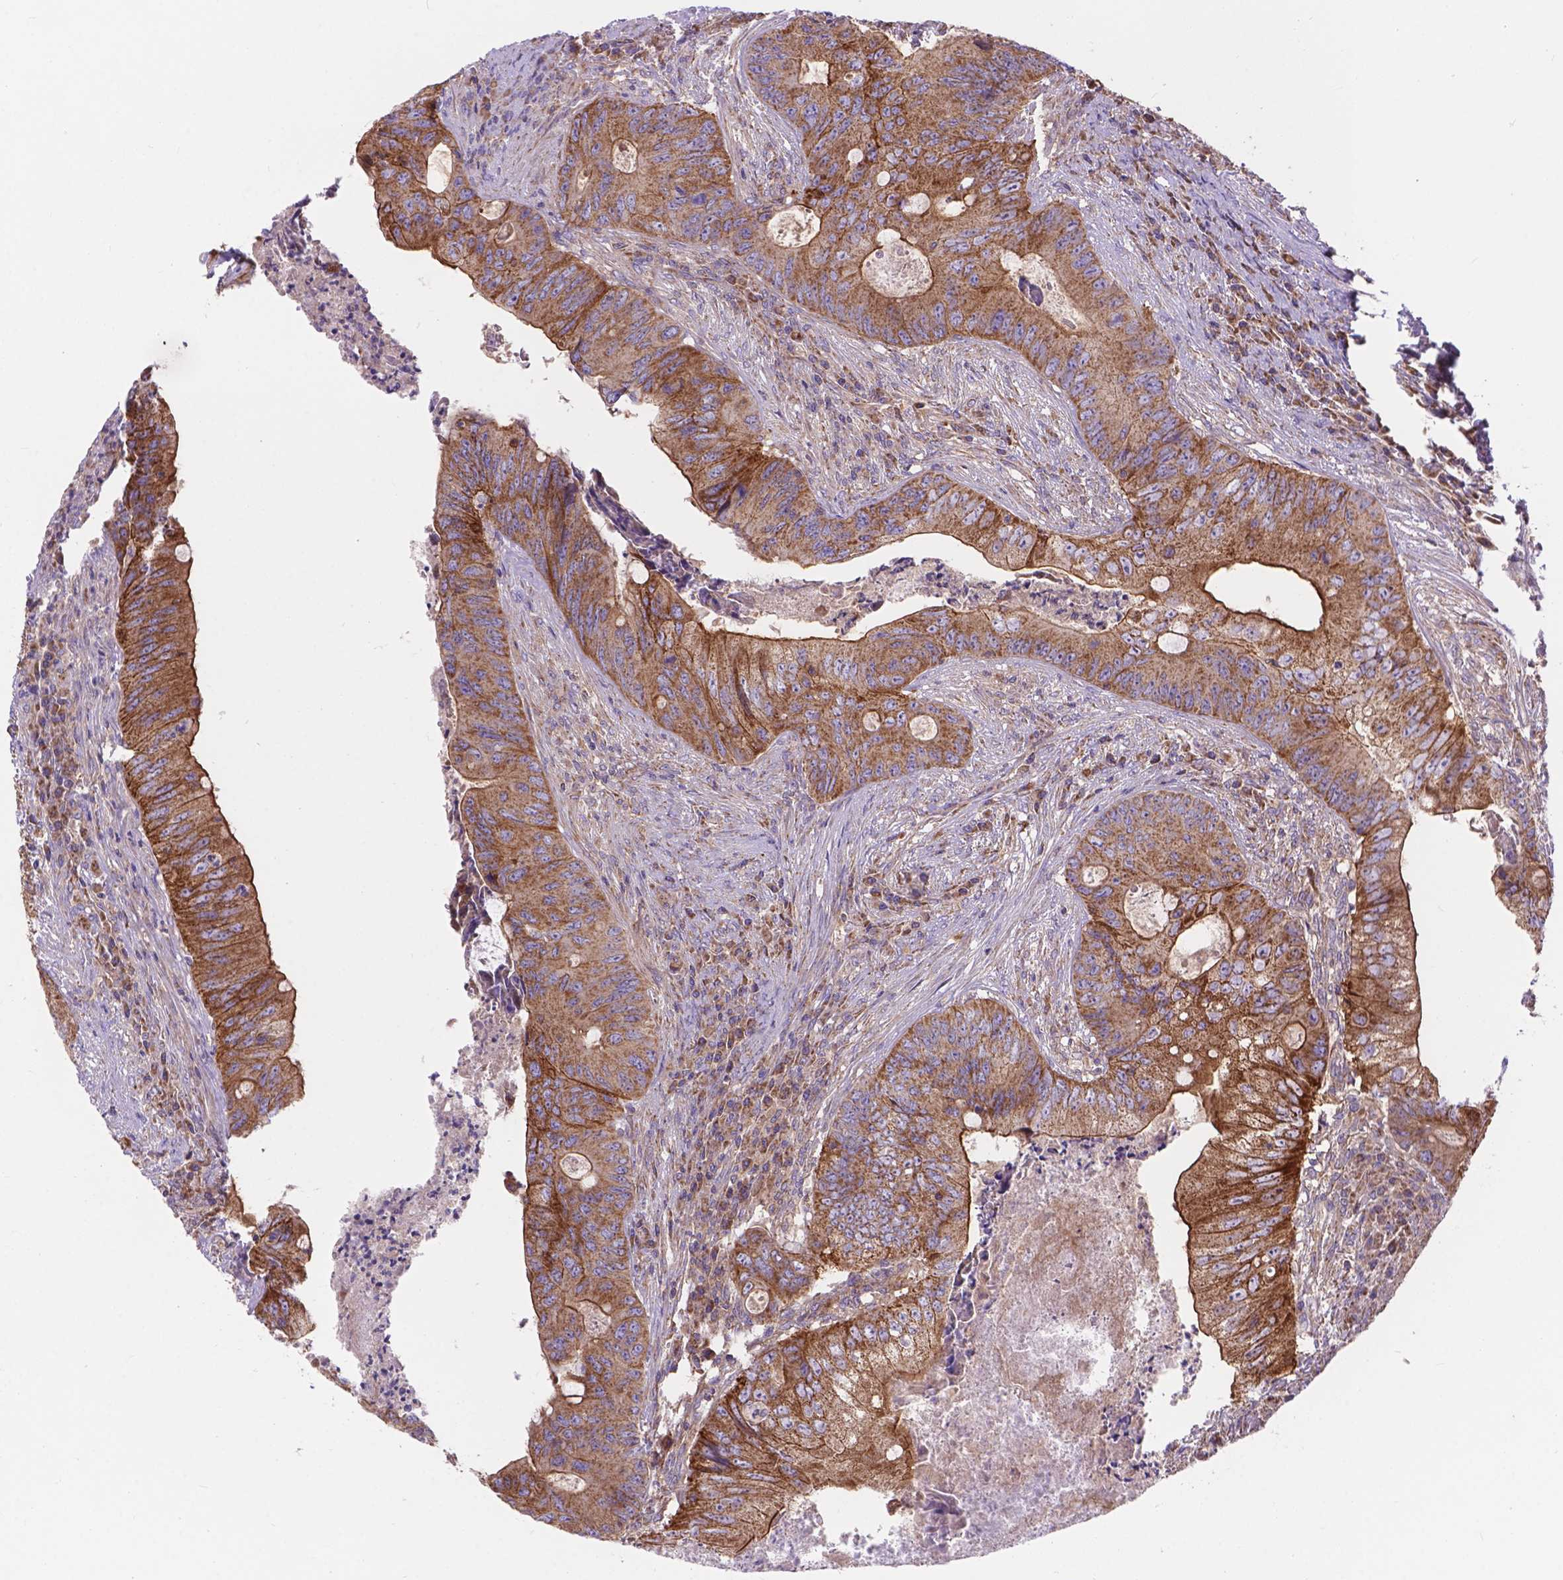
{"staining": {"intensity": "moderate", "quantity": ">75%", "location": "cytoplasmic/membranous"}, "tissue": "colorectal cancer", "cell_type": "Tumor cells", "image_type": "cancer", "snomed": [{"axis": "morphology", "description": "Adenocarcinoma, NOS"}, {"axis": "topography", "description": "Colon"}], "caption": "Protein expression by immunohistochemistry (IHC) shows moderate cytoplasmic/membranous expression in approximately >75% of tumor cells in colorectal cancer. (DAB (3,3'-diaminobenzidine) = brown stain, brightfield microscopy at high magnification).", "gene": "AK3", "patient": {"sex": "female", "age": 74}}